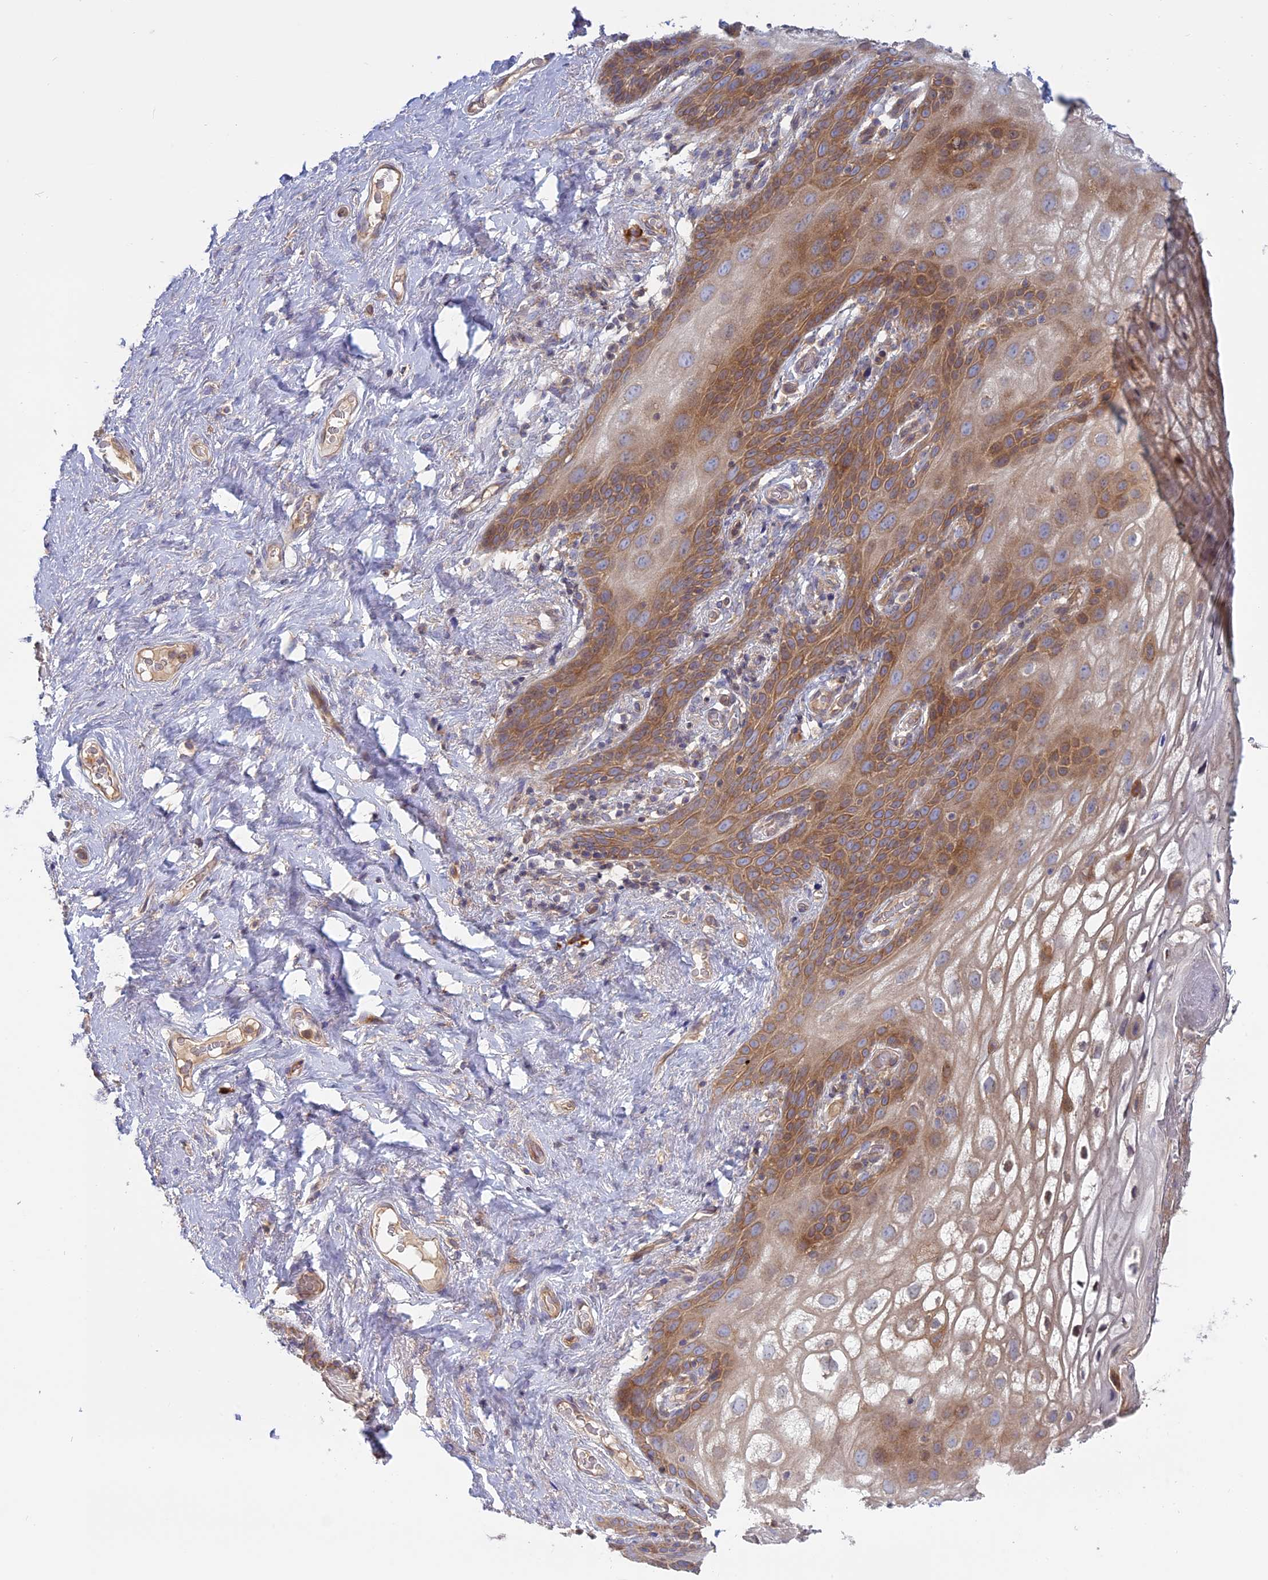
{"staining": {"intensity": "moderate", "quantity": "25%-75%", "location": "cytoplasmic/membranous"}, "tissue": "vagina", "cell_type": "Squamous epithelial cells", "image_type": "normal", "snomed": [{"axis": "morphology", "description": "Normal tissue, NOS"}, {"axis": "topography", "description": "Vagina"}], "caption": "Immunohistochemistry (IHC) of benign human vagina exhibits medium levels of moderate cytoplasmic/membranous expression in about 25%-75% of squamous epithelial cells.", "gene": "TMEM208", "patient": {"sex": "female", "age": 68}}